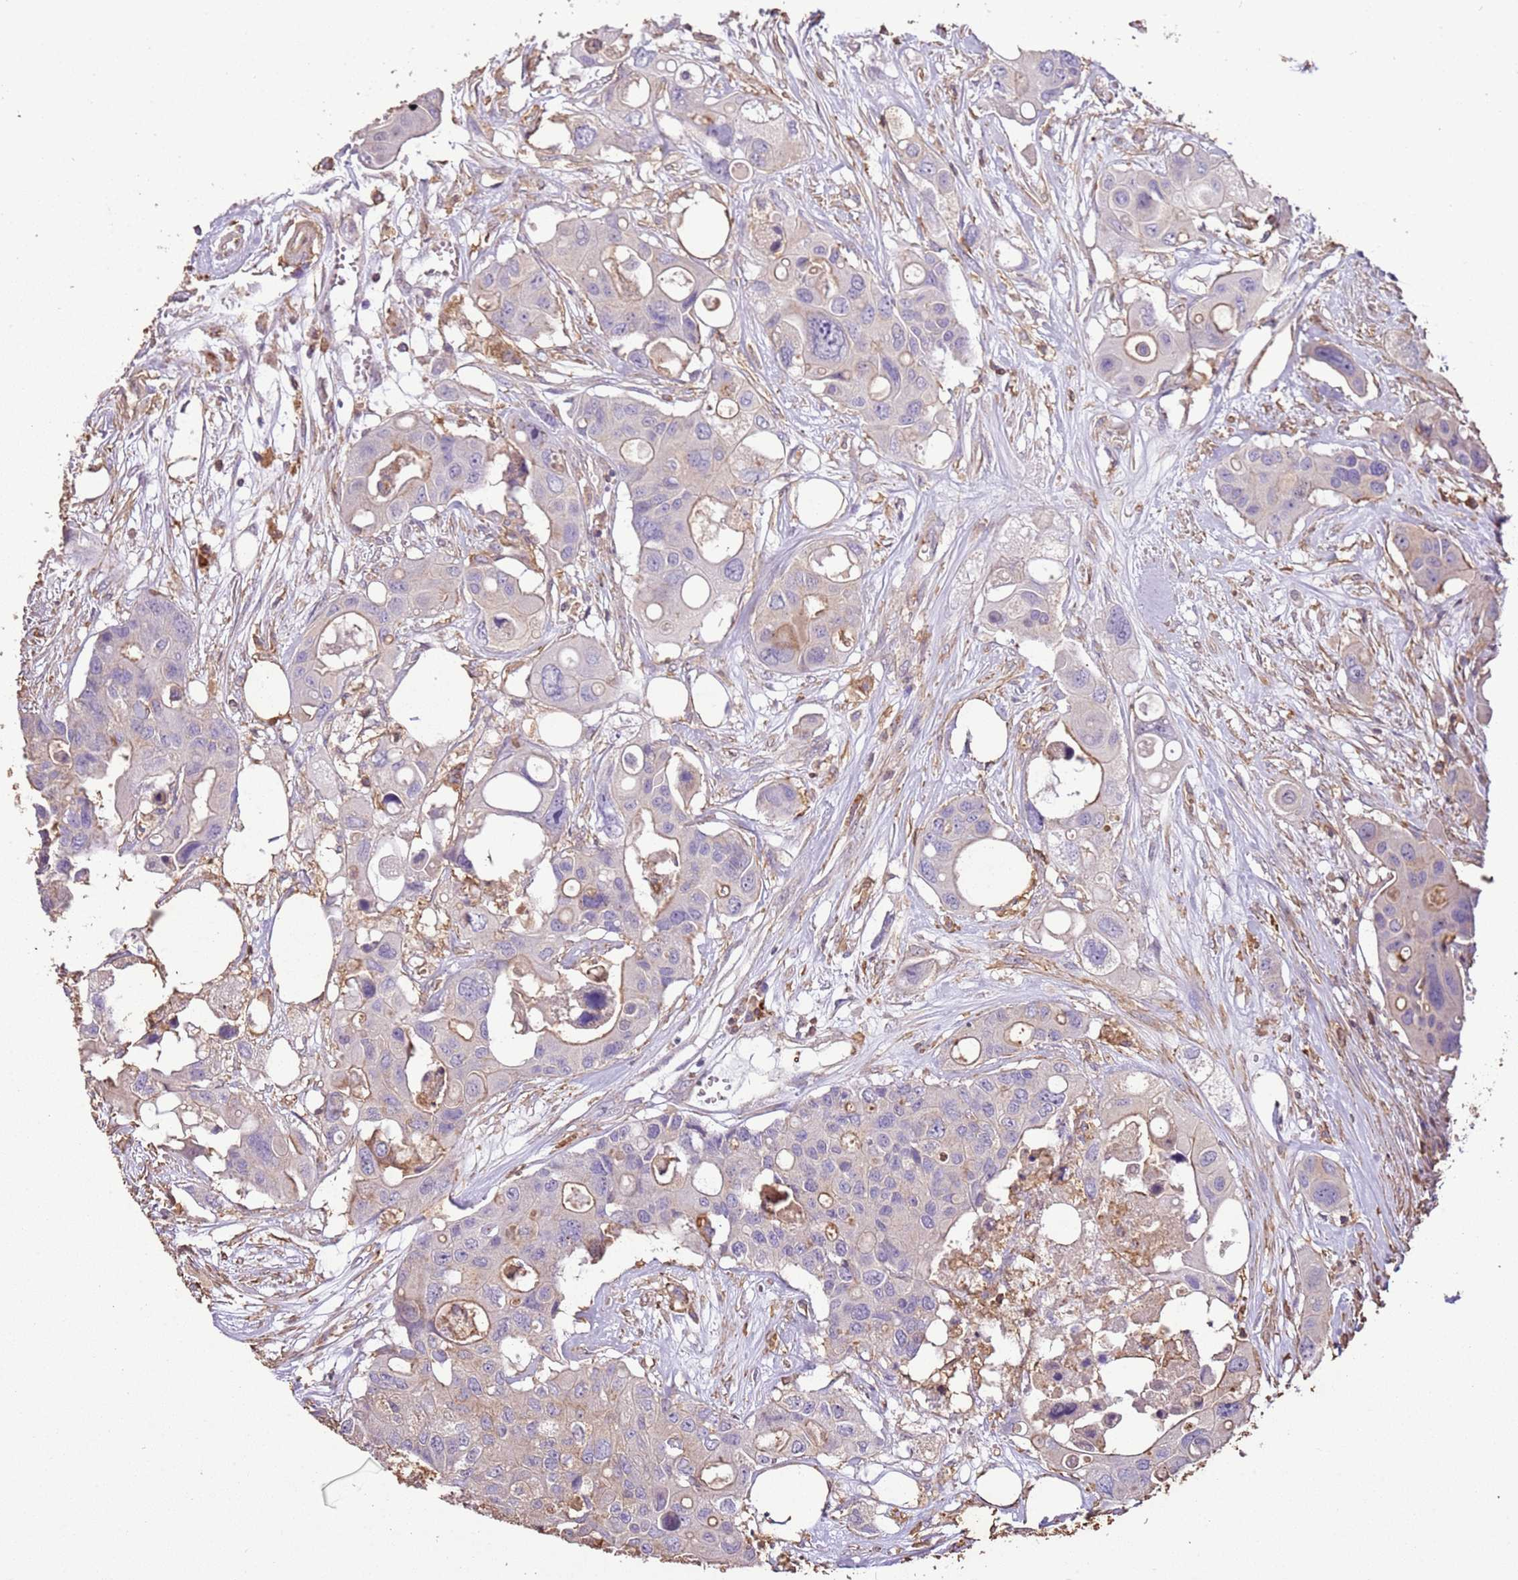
{"staining": {"intensity": "weak", "quantity": "<25%", "location": "cytoplasmic/membranous"}, "tissue": "colorectal cancer", "cell_type": "Tumor cells", "image_type": "cancer", "snomed": [{"axis": "morphology", "description": "Adenocarcinoma, NOS"}, {"axis": "topography", "description": "Colon"}], "caption": "There is no significant positivity in tumor cells of adenocarcinoma (colorectal).", "gene": "ARL10", "patient": {"sex": "male", "age": 77}}